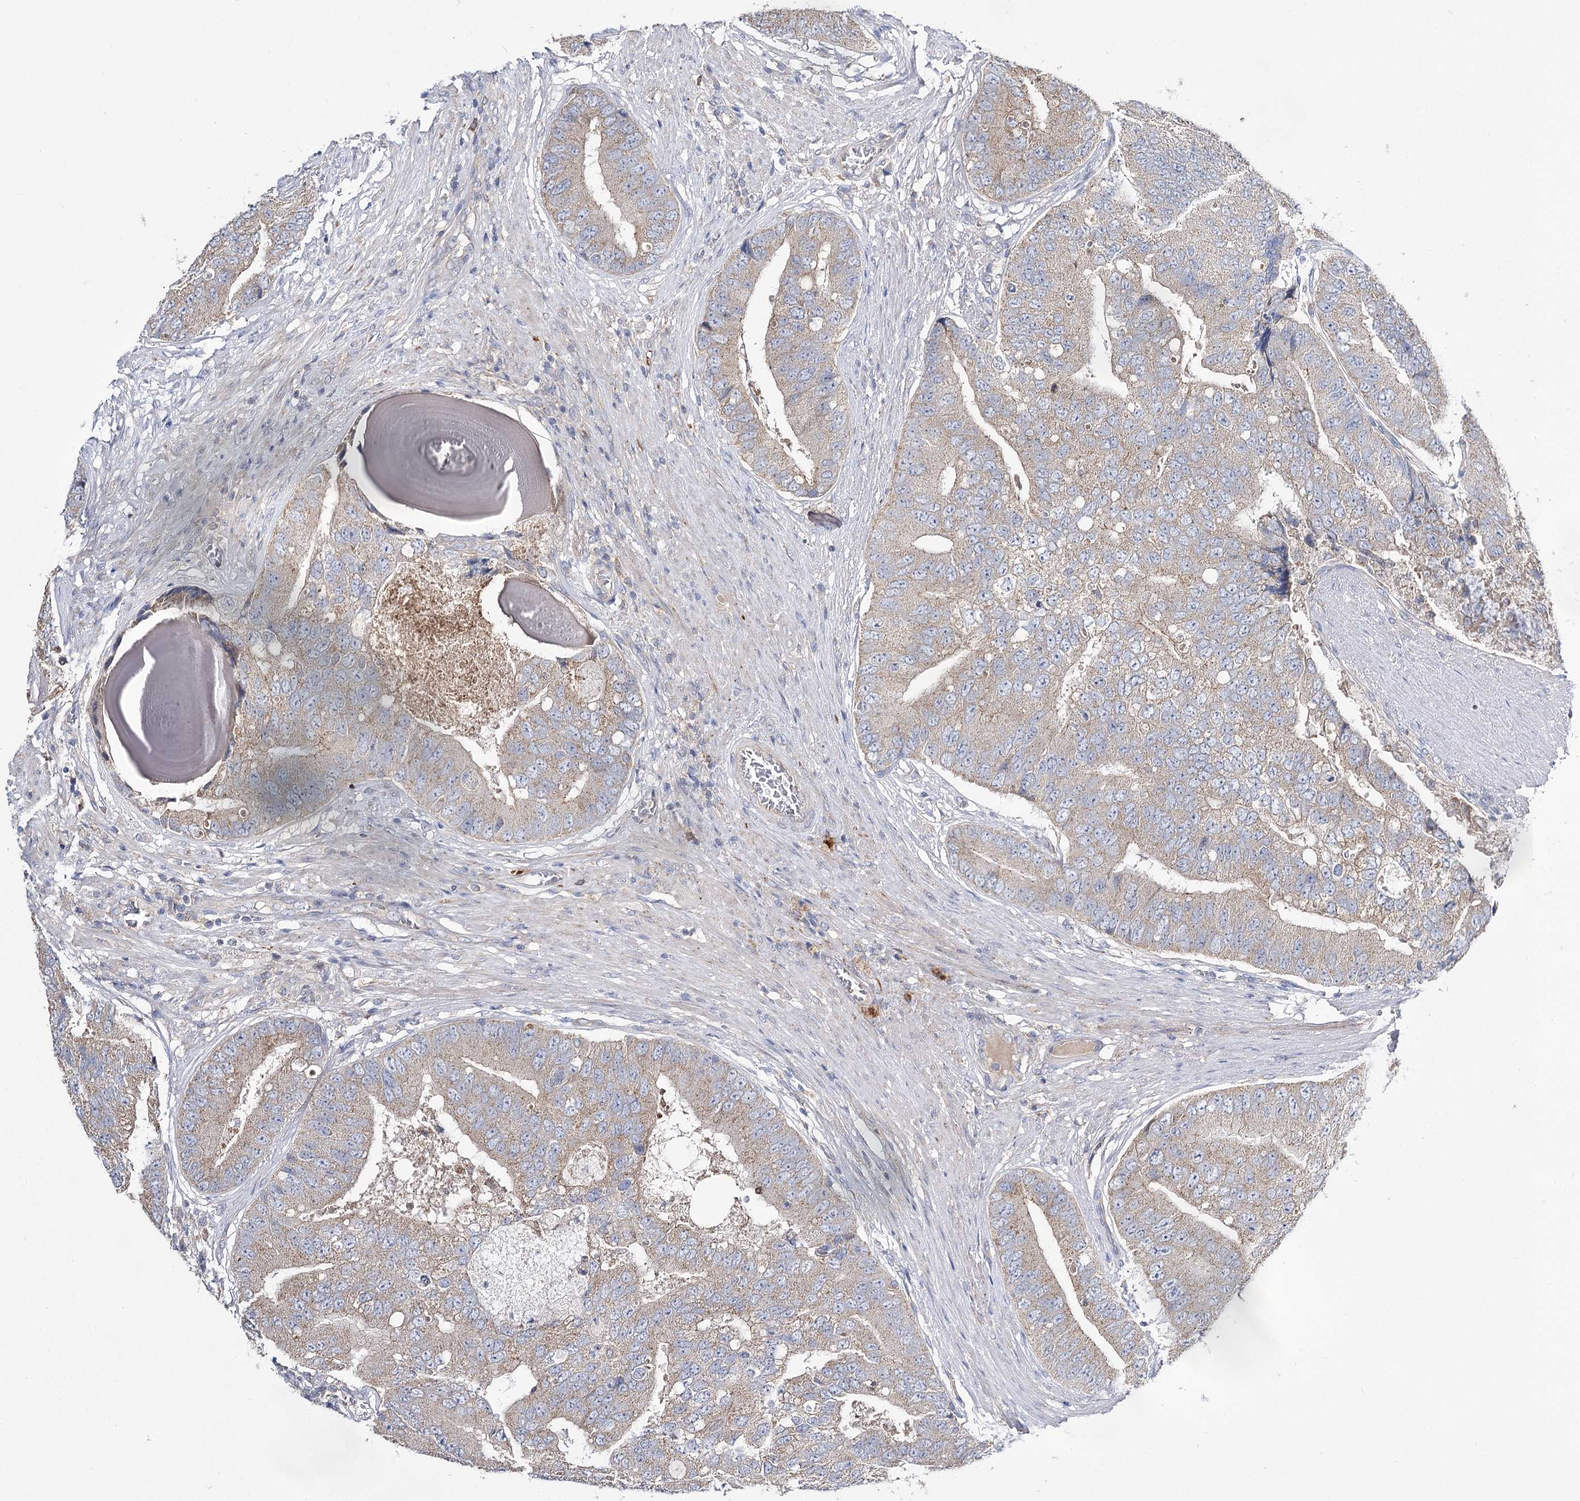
{"staining": {"intensity": "weak", "quantity": ">75%", "location": "cytoplasmic/membranous"}, "tissue": "prostate cancer", "cell_type": "Tumor cells", "image_type": "cancer", "snomed": [{"axis": "morphology", "description": "Adenocarcinoma, High grade"}, {"axis": "topography", "description": "Prostate"}], "caption": "A brown stain labels weak cytoplasmic/membranous expression of a protein in human prostate cancer tumor cells.", "gene": "AURKC", "patient": {"sex": "male", "age": 70}}